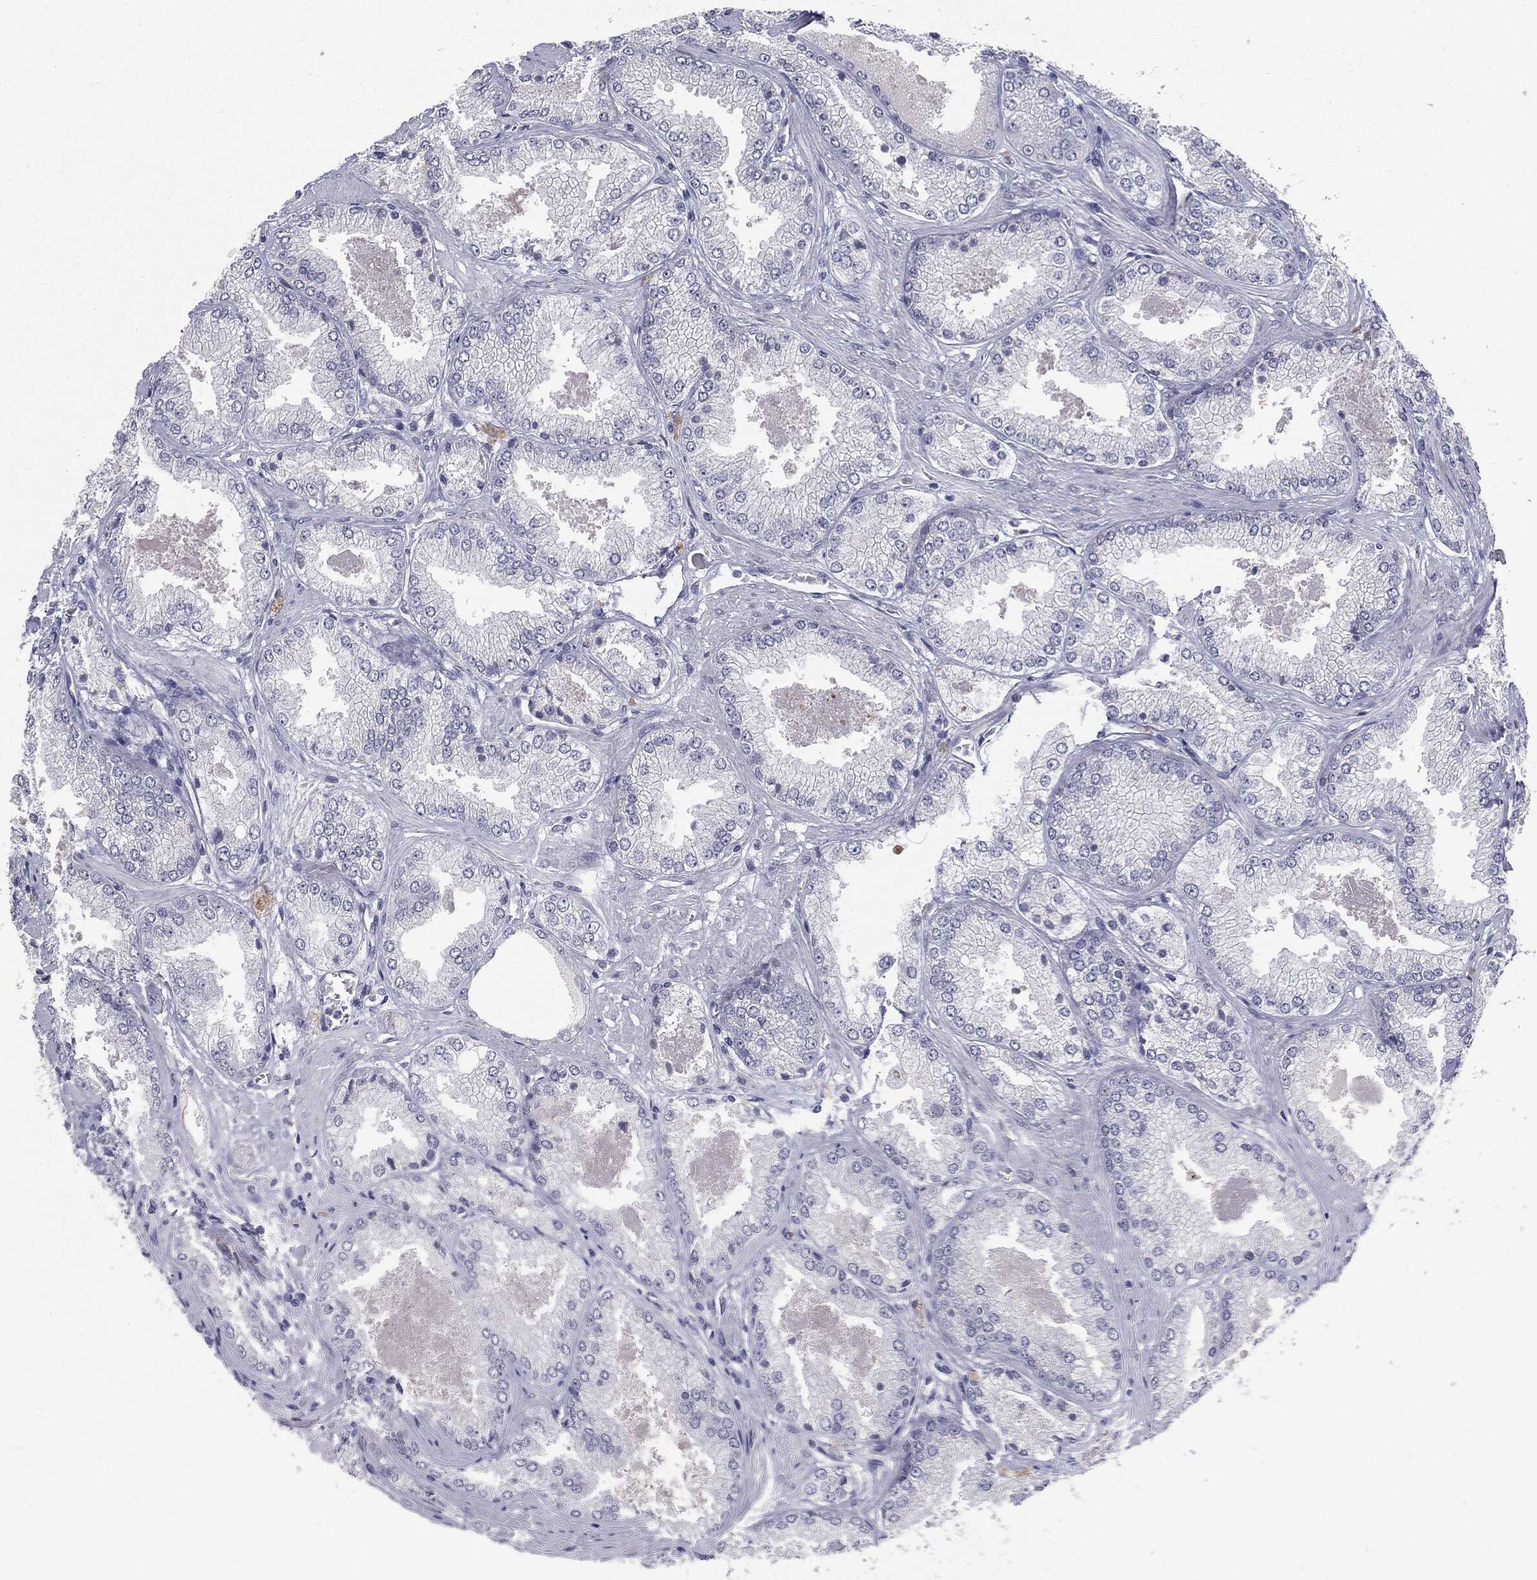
{"staining": {"intensity": "negative", "quantity": "none", "location": "none"}, "tissue": "prostate cancer", "cell_type": "Tumor cells", "image_type": "cancer", "snomed": [{"axis": "morphology", "description": "Adenocarcinoma, Low grade"}, {"axis": "topography", "description": "Prostate"}], "caption": "Tumor cells are negative for brown protein staining in adenocarcinoma (low-grade) (prostate).", "gene": "MUC1", "patient": {"sex": "male", "age": 68}}